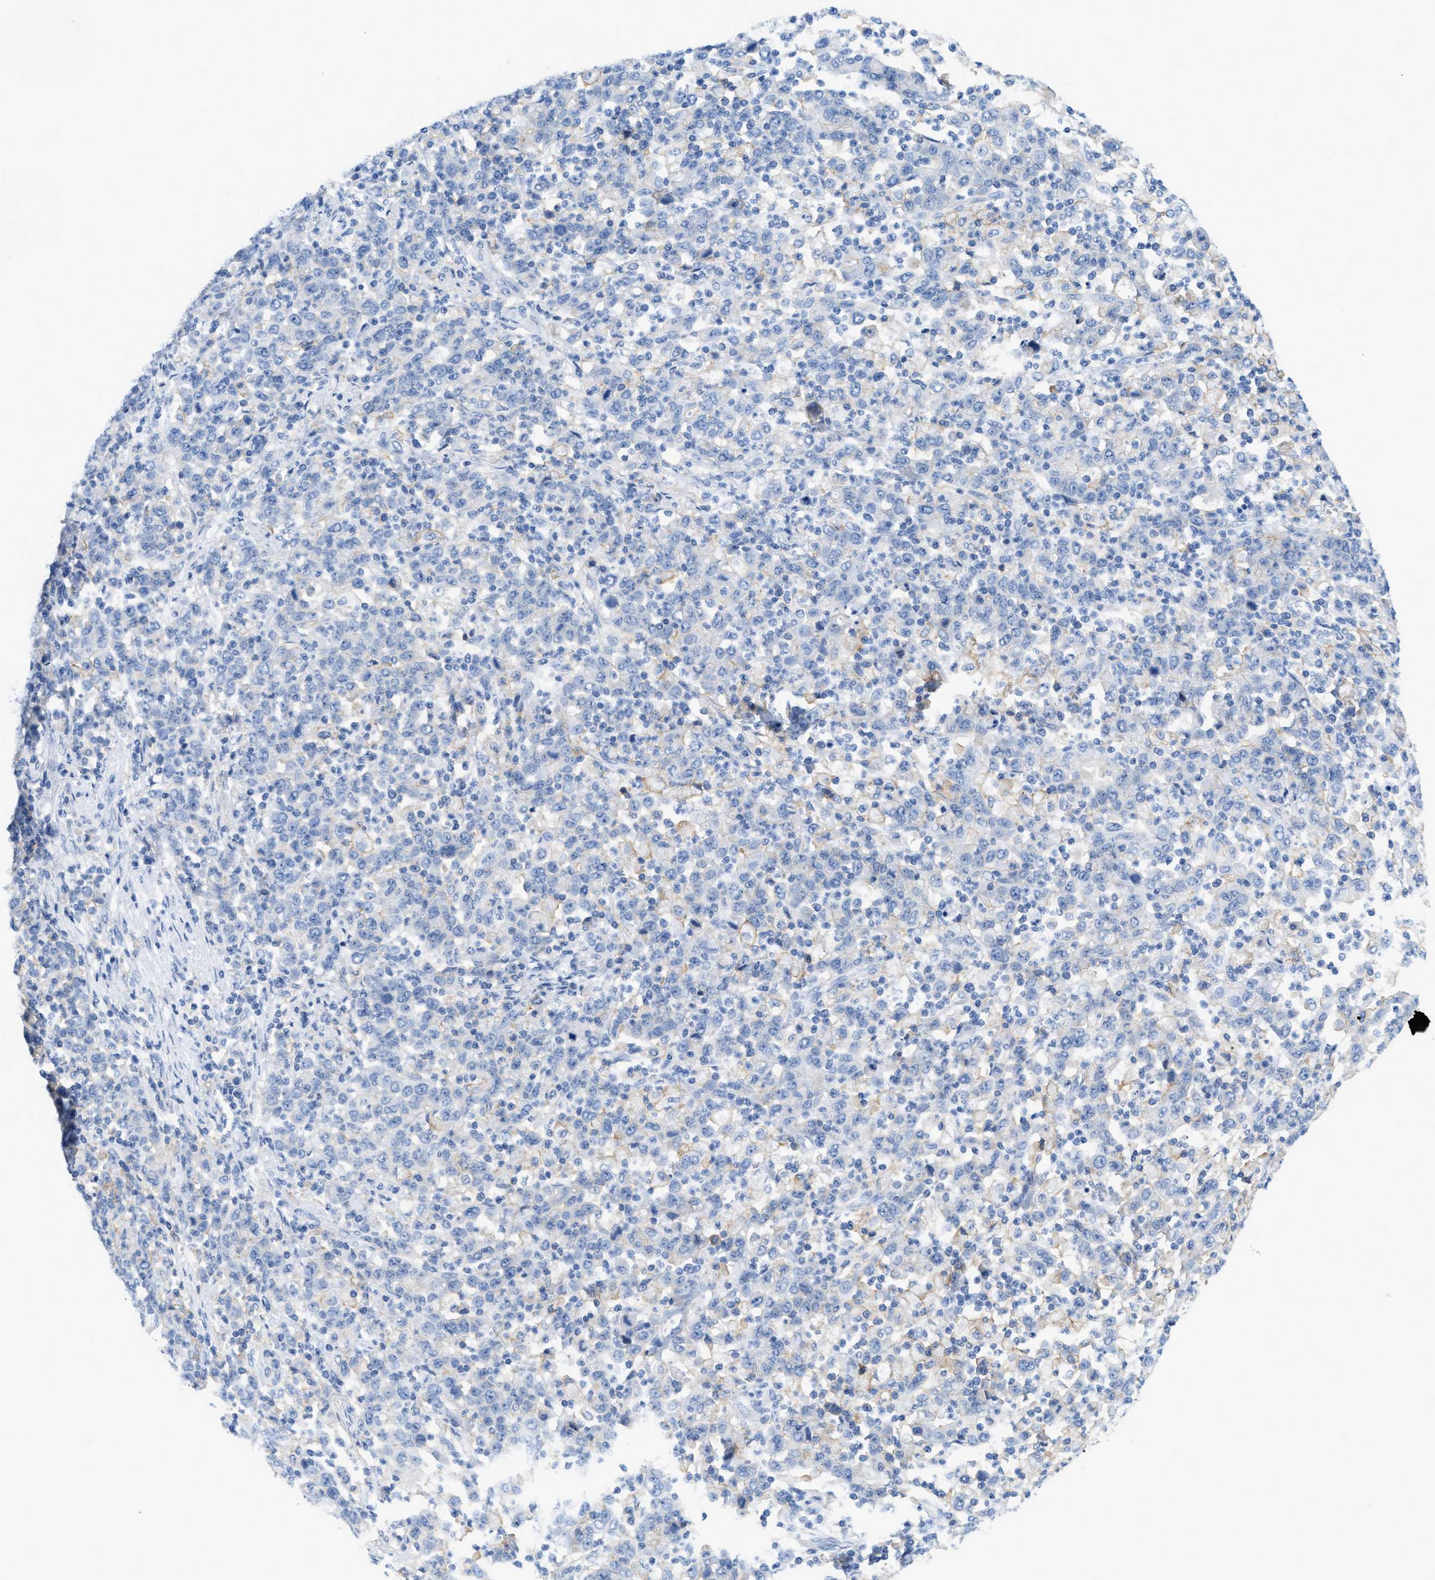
{"staining": {"intensity": "negative", "quantity": "none", "location": "none"}, "tissue": "stomach cancer", "cell_type": "Tumor cells", "image_type": "cancer", "snomed": [{"axis": "morphology", "description": "Adenocarcinoma, NOS"}, {"axis": "topography", "description": "Stomach, upper"}], "caption": "A micrograph of stomach cancer stained for a protein demonstrates no brown staining in tumor cells. (DAB IHC, high magnification).", "gene": "SLC3A2", "patient": {"sex": "male", "age": 69}}